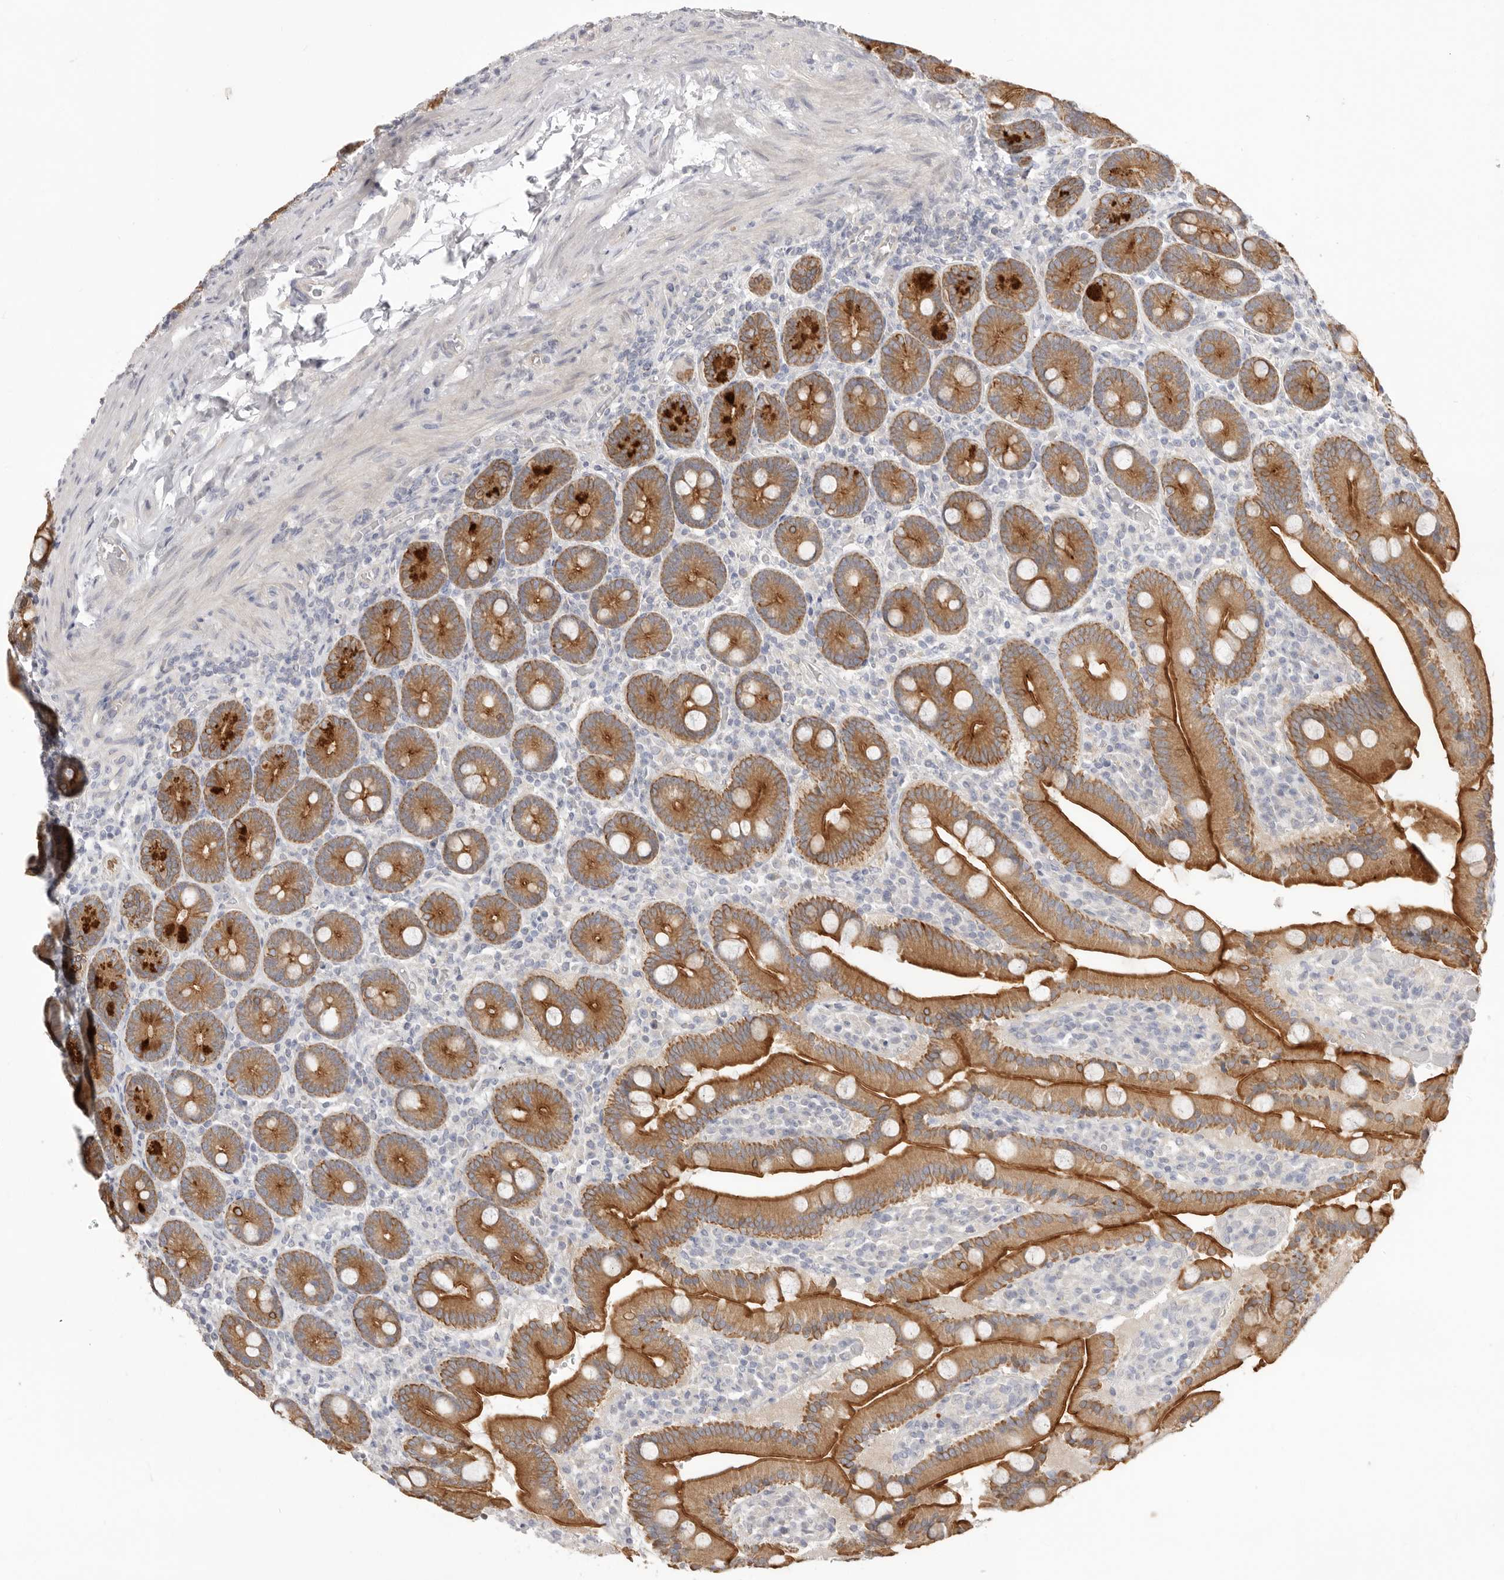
{"staining": {"intensity": "strong", "quantity": ">75%", "location": "cytoplasmic/membranous"}, "tissue": "duodenum", "cell_type": "Glandular cells", "image_type": "normal", "snomed": [{"axis": "morphology", "description": "Normal tissue, NOS"}, {"axis": "topography", "description": "Duodenum"}], "caption": "Strong cytoplasmic/membranous positivity is present in about >75% of glandular cells in normal duodenum.", "gene": "USH1C", "patient": {"sex": "female", "age": 62}}